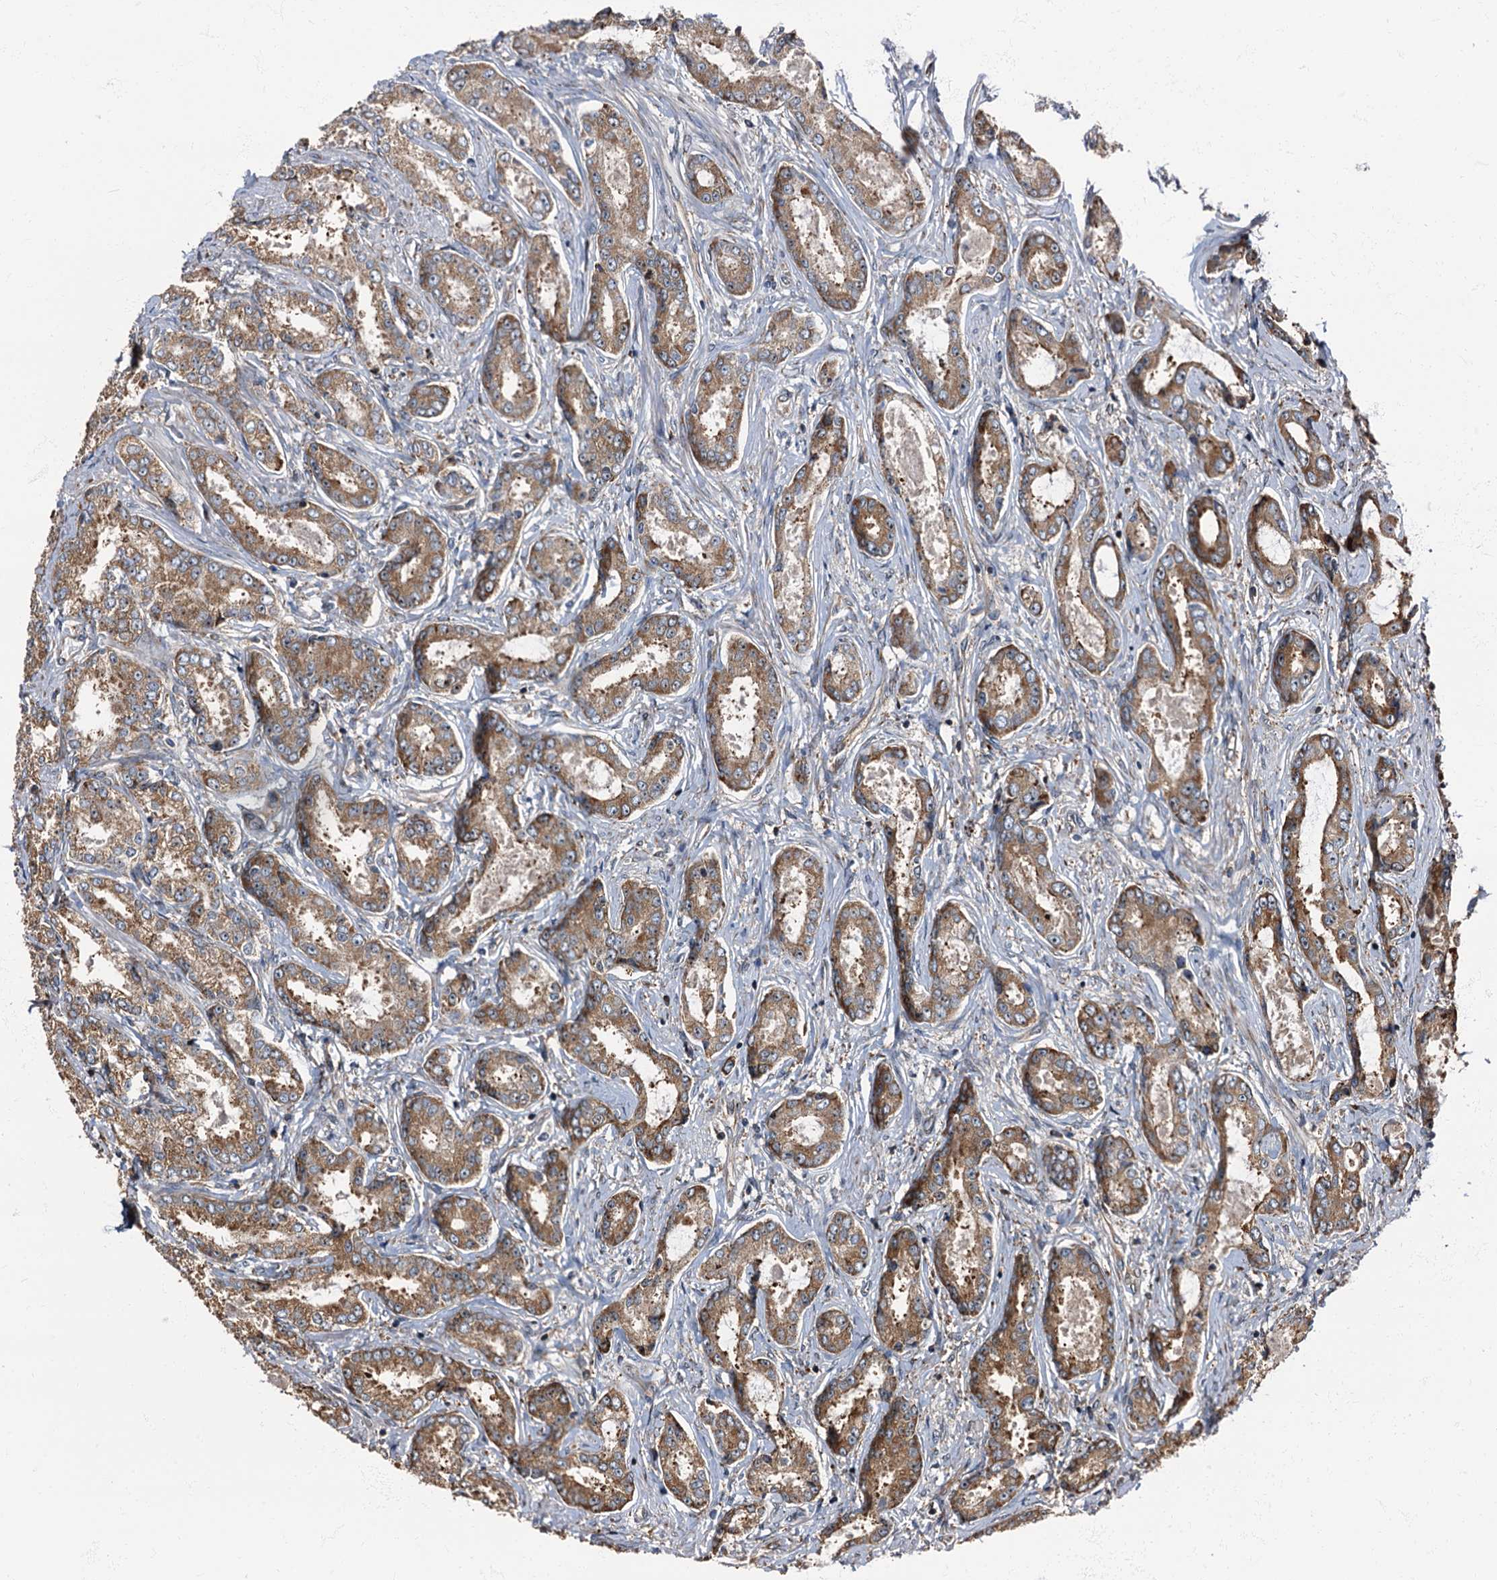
{"staining": {"intensity": "moderate", "quantity": ">75%", "location": "cytoplasmic/membranous"}, "tissue": "prostate cancer", "cell_type": "Tumor cells", "image_type": "cancer", "snomed": [{"axis": "morphology", "description": "Adenocarcinoma, Low grade"}, {"axis": "topography", "description": "Prostate"}], "caption": "Low-grade adenocarcinoma (prostate) stained with immunohistochemistry shows moderate cytoplasmic/membranous expression in approximately >75% of tumor cells. (DAB (3,3'-diaminobenzidine) = brown stain, brightfield microscopy at high magnification).", "gene": "ATP2C1", "patient": {"sex": "male", "age": 68}}